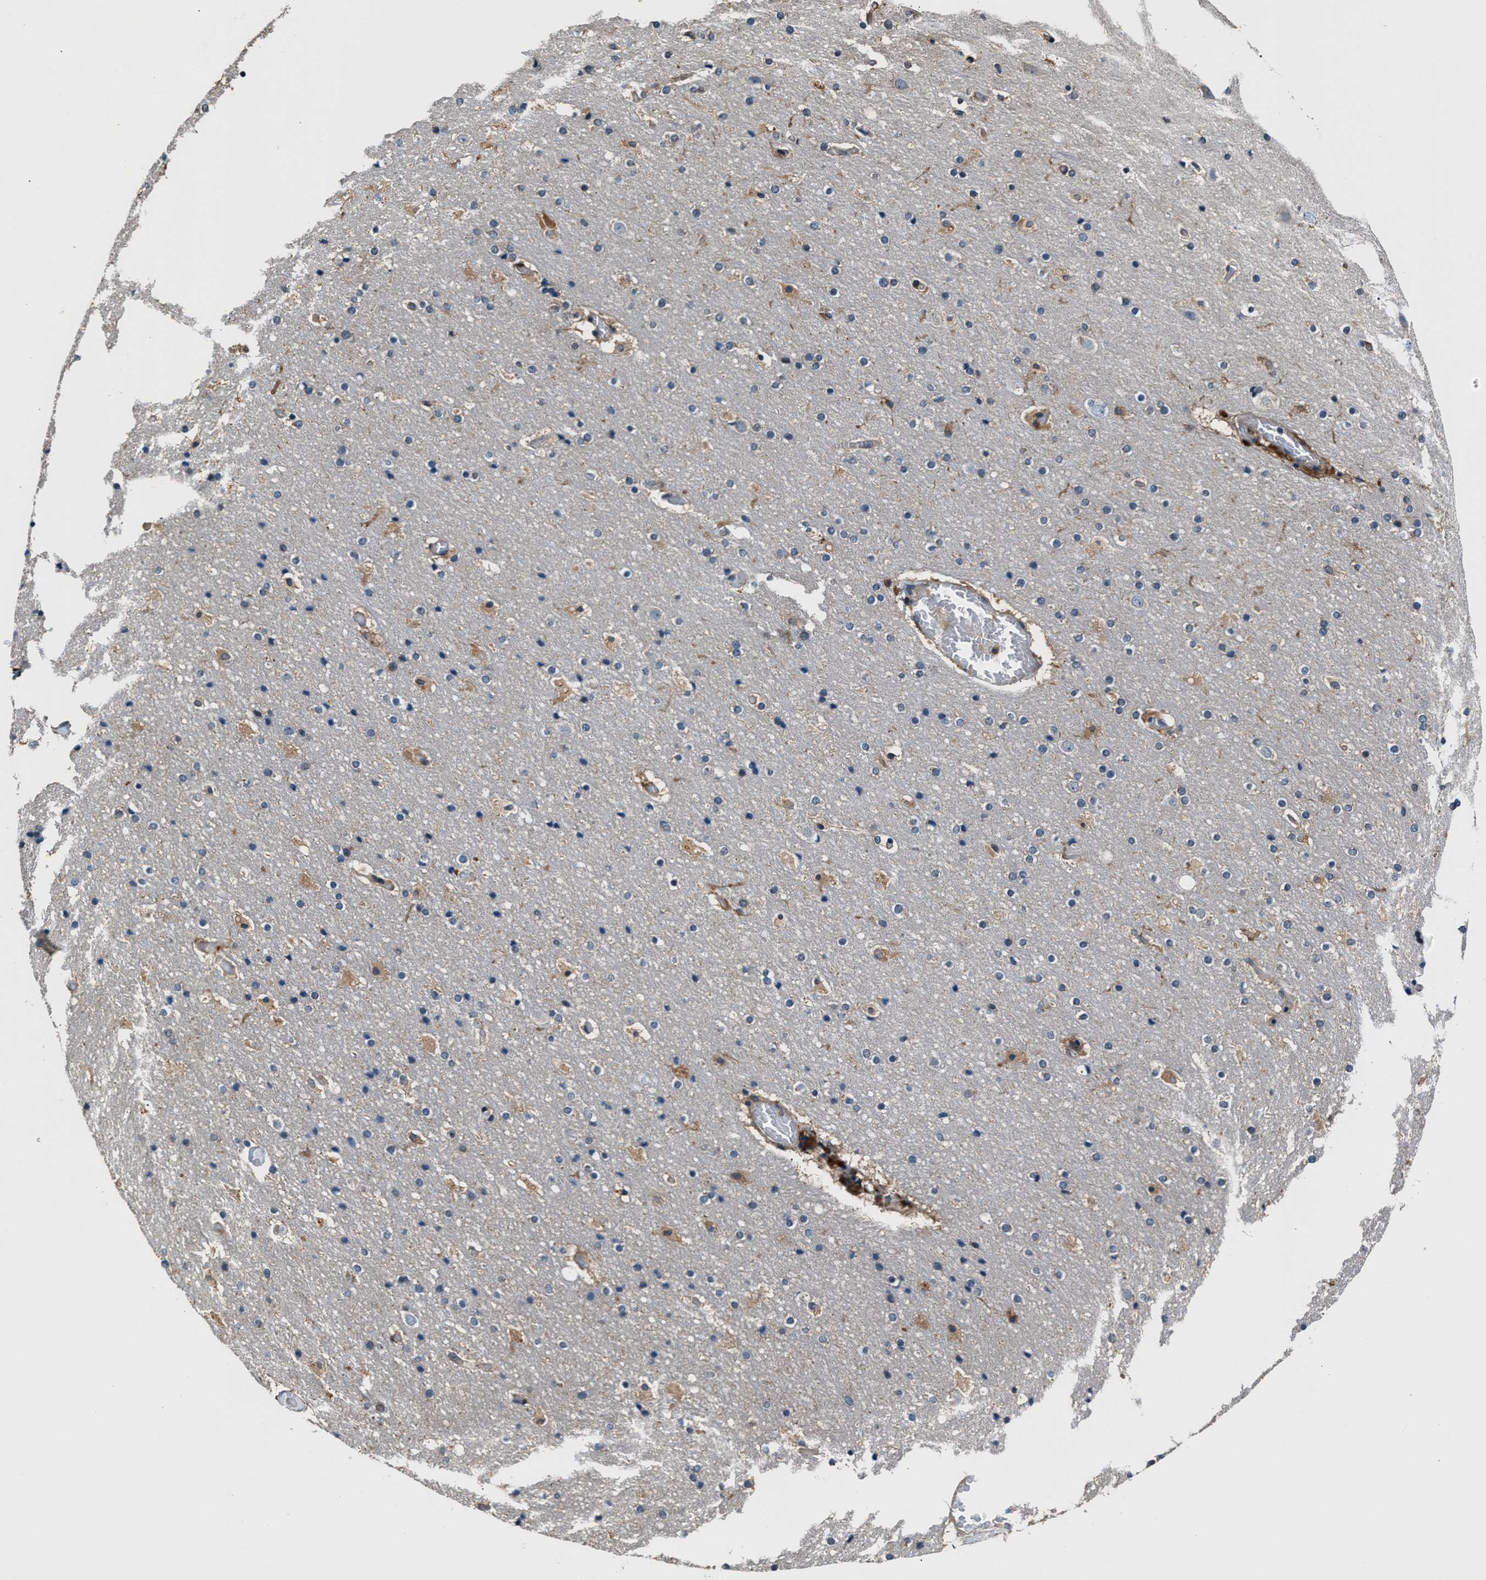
{"staining": {"intensity": "moderate", "quantity": "25%-75%", "location": "cytoplasmic/membranous"}, "tissue": "cerebral cortex", "cell_type": "Endothelial cells", "image_type": "normal", "snomed": [{"axis": "morphology", "description": "Normal tissue, NOS"}, {"axis": "topography", "description": "Cerebral cortex"}], "caption": "An immunohistochemistry histopathology image of normal tissue is shown. Protein staining in brown labels moderate cytoplasmic/membranous positivity in cerebral cortex within endothelial cells.", "gene": "GSTP1", "patient": {"sex": "male", "age": 57}}